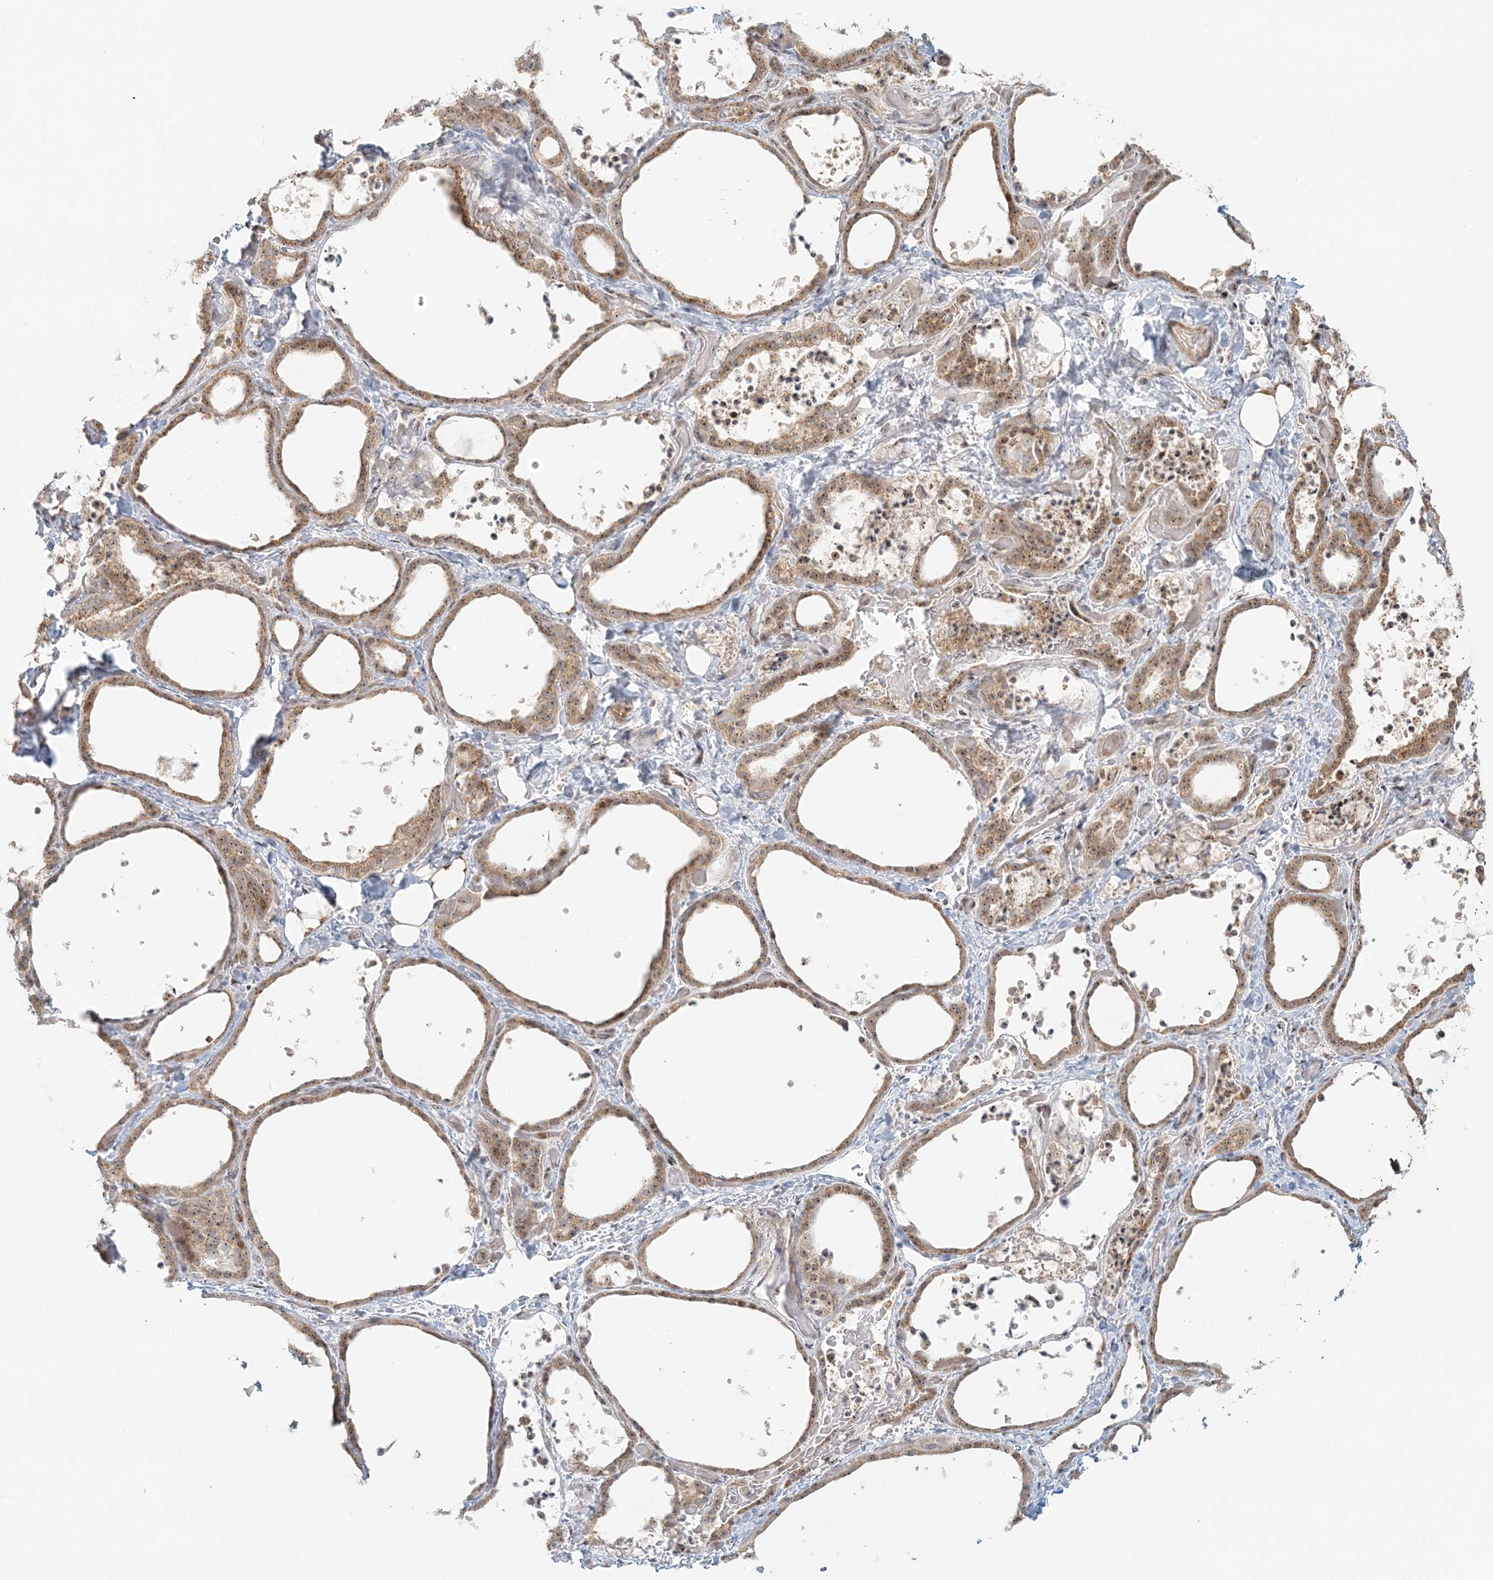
{"staining": {"intensity": "moderate", "quantity": ">75%", "location": "cytoplasmic/membranous,nuclear"}, "tissue": "thyroid gland", "cell_type": "Glandular cells", "image_type": "normal", "snomed": [{"axis": "morphology", "description": "Normal tissue, NOS"}, {"axis": "topography", "description": "Thyroid gland"}], "caption": "Immunohistochemical staining of unremarkable thyroid gland displays >75% levels of moderate cytoplasmic/membranous,nuclear protein positivity in approximately >75% of glandular cells. (DAB IHC, brown staining for protein, blue staining for nuclei).", "gene": "UBE2F", "patient": {"sex": "female", "age": 44}}